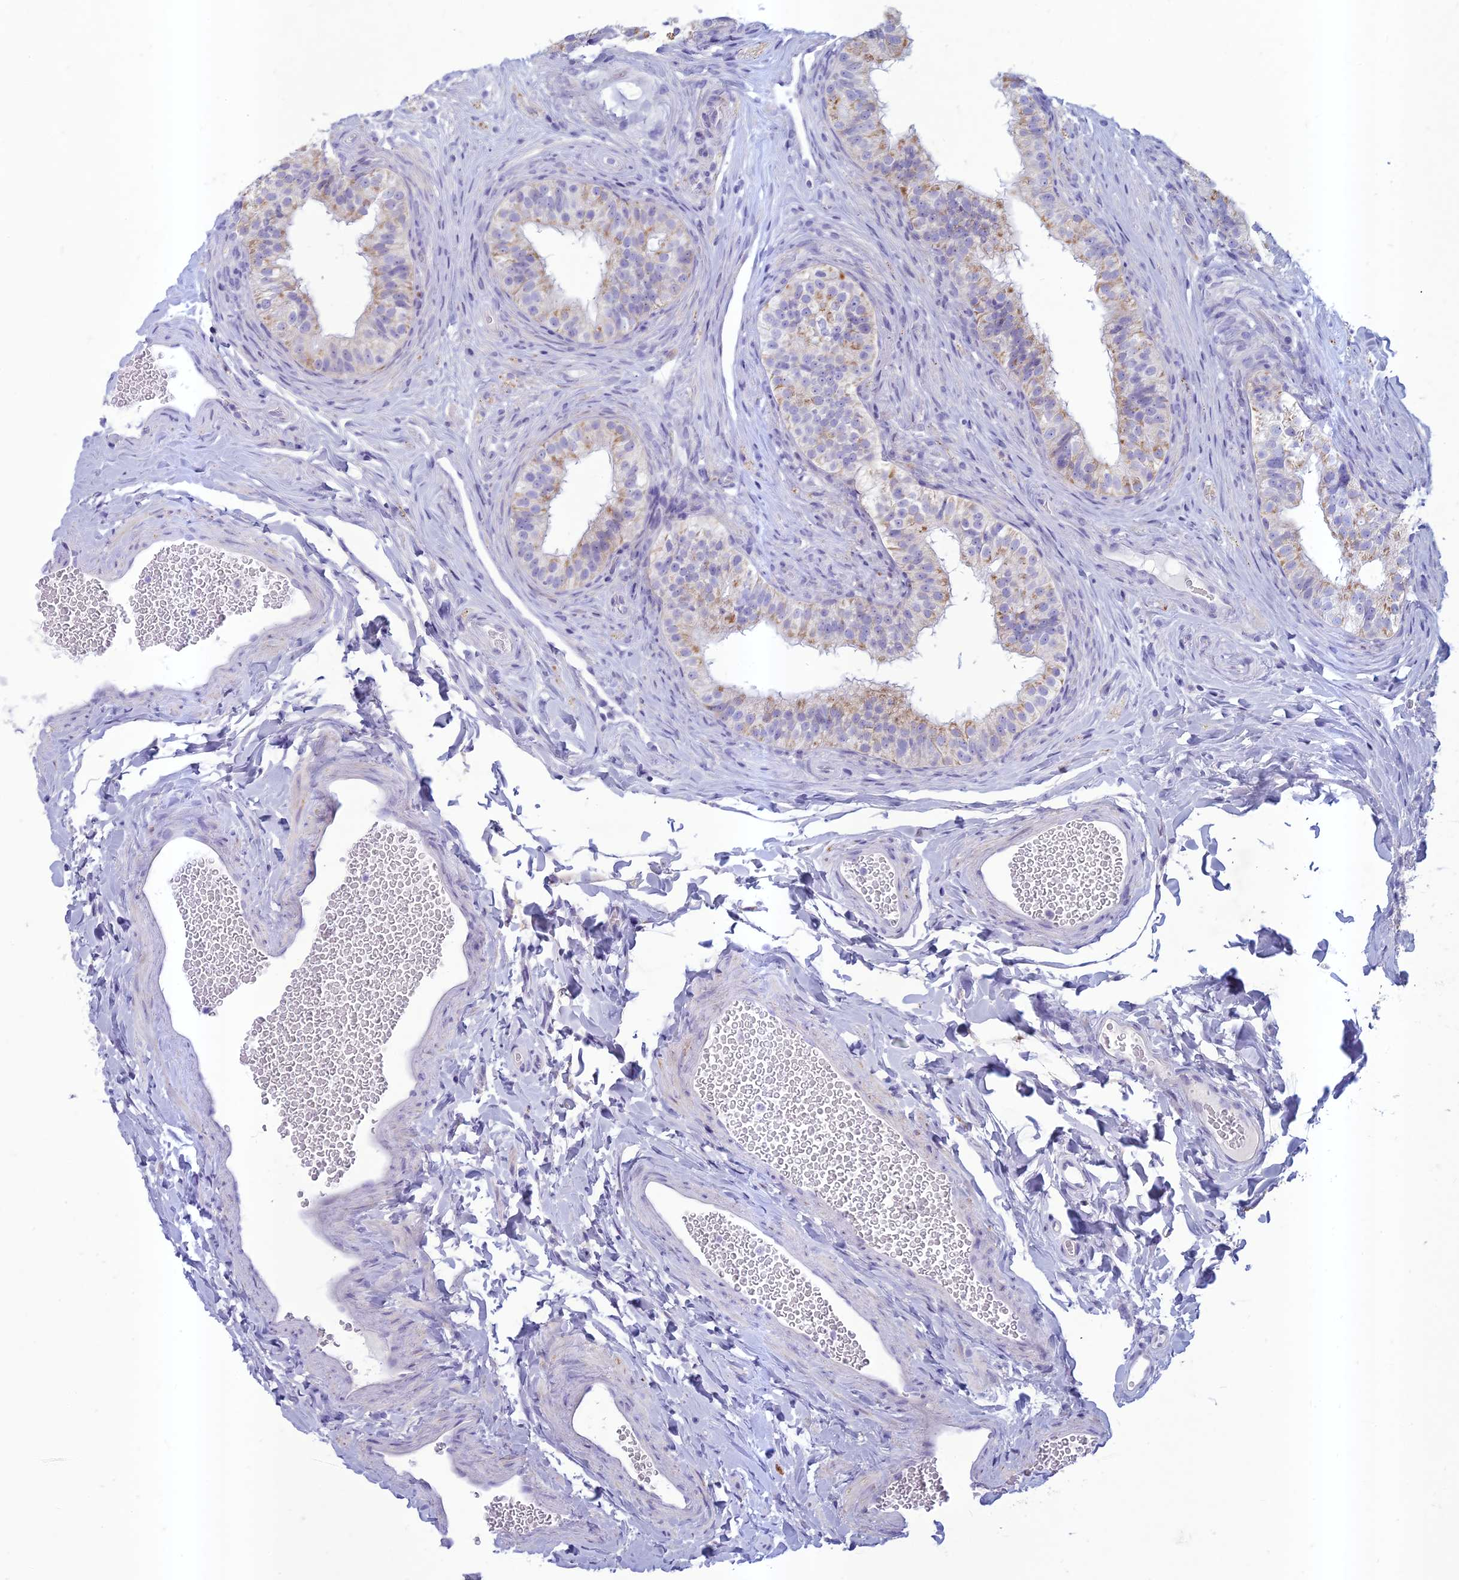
{"staining": {"intensity": "moderate", "quantity": "<25%", "location": "cytoplasmic/membranous"}, "tissue": "epididymis", "cell_type": "Glandular cells", "image_type": "normal", "snomed": [{"axis": "morphology", "description": "Normal tissue, NOS"}, {"axis": "topography", "description": "Epididymis"}], "caption": "High-magnification brightfield microscopy of benign epididymis stained with DAB (brown) and counterstained with hematoxylin (blue). glandular cells exhibit moderate cytoplasmic/membranous expression is seen in about<25% of cells. (DAB IHC with brightfield microscopy, high magnification).", "gene": "HIGD1A", "patient": {"sex": "male", "age": 49}}